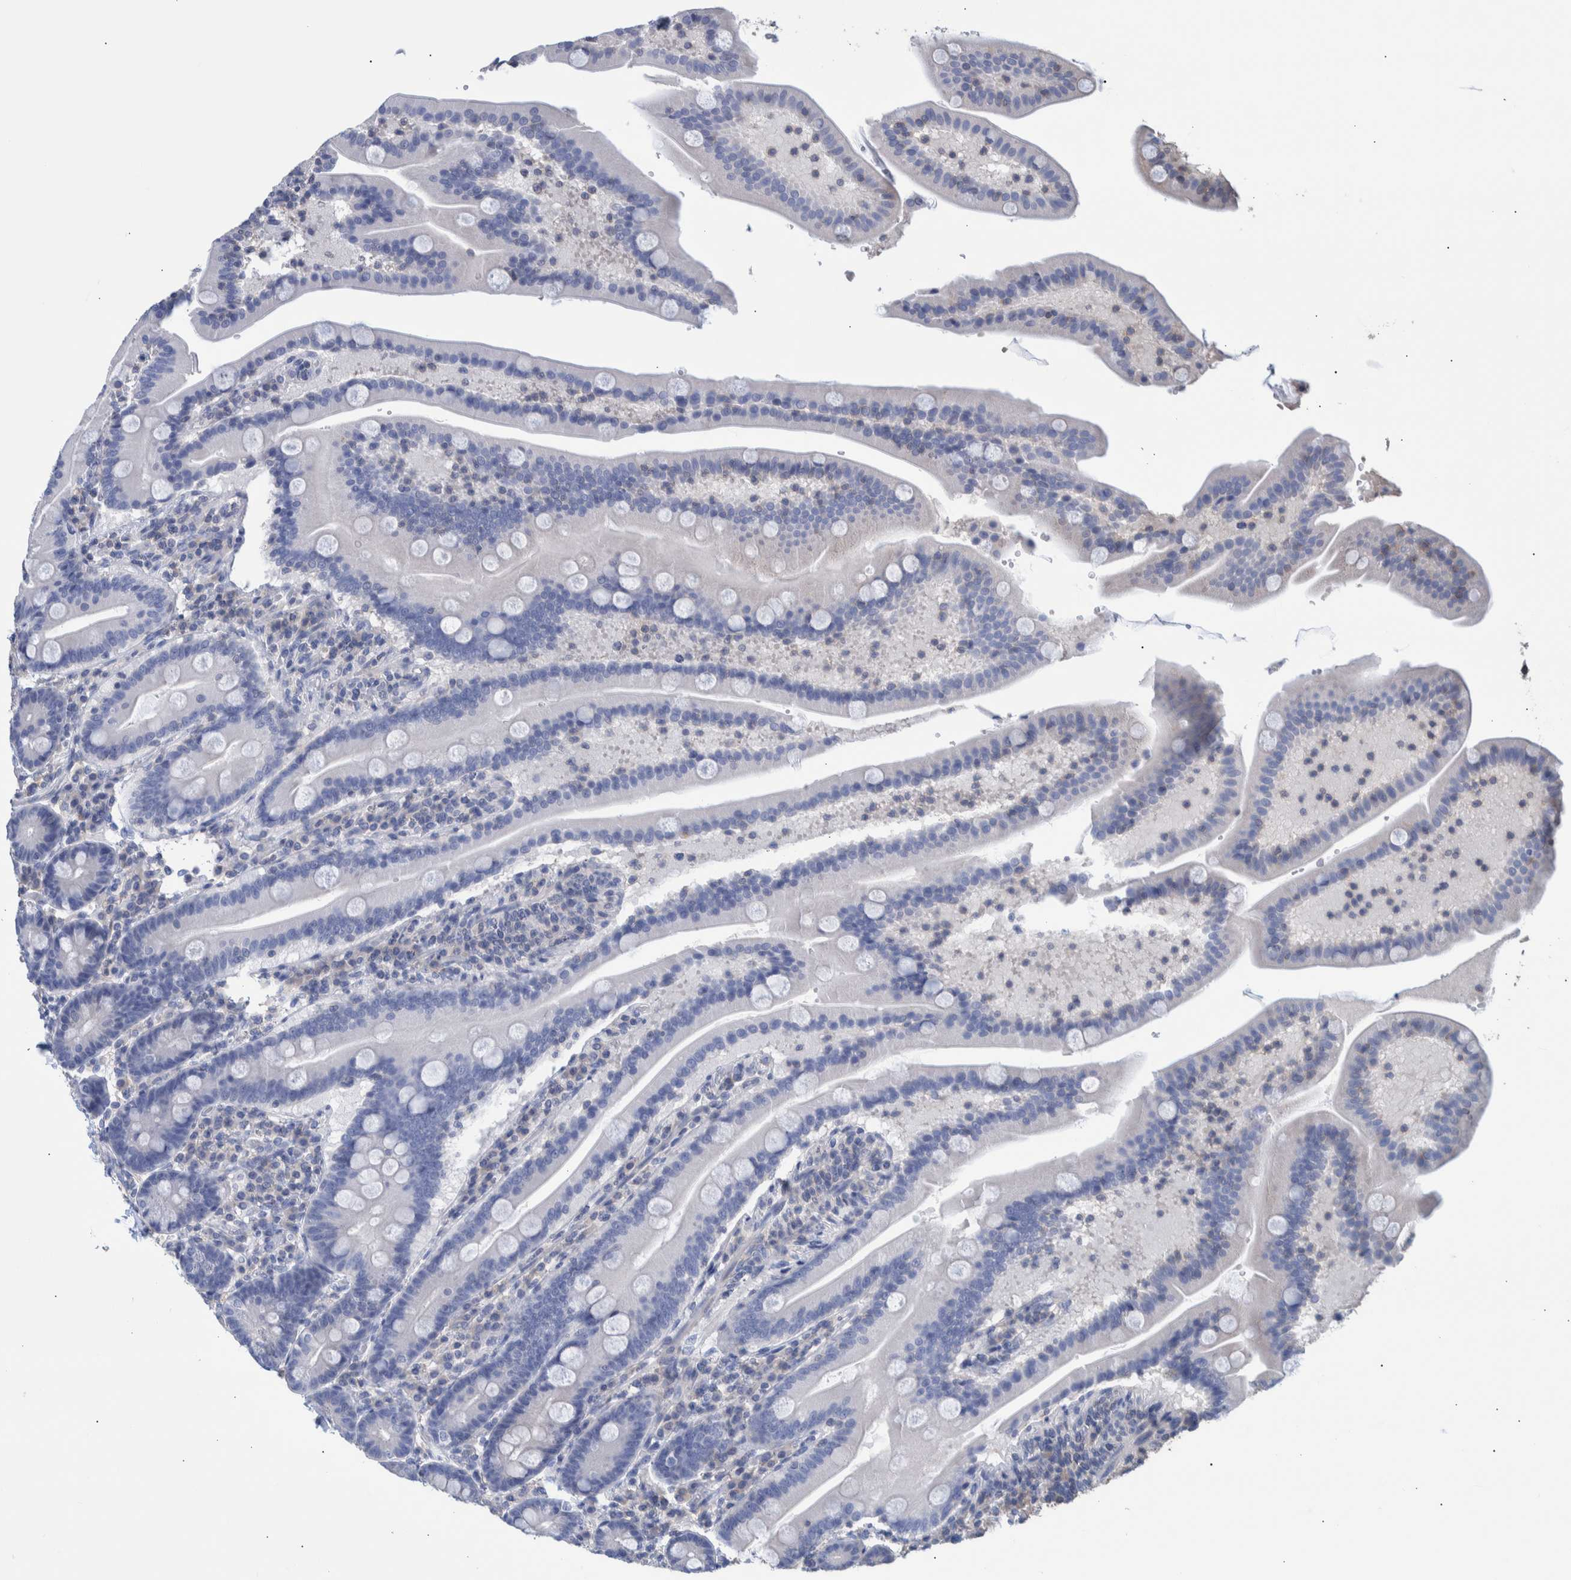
{"staining": {"intensity": "negative", "quantity": "none", "location": "none"}, "tissue": "duodenum", "cell_type": "Glandular cells", "image_type": "normal", "snomed": [{"axis": "morphology", "description": "Normal tissue, NOS"}, {"axis": "topography", "description": "Duodenum"}], "caption": "Immunohistochemical staining of normal duodenum exhibits no significant staining in glandular cells. The staining is performed using DAB (3,3'-diaminobenzidine) brown chromogen with nuclei counter-stained in using hematoxylin.", "gene": "PPP3CC", "patient": {"sex": "male", "age": 54}}